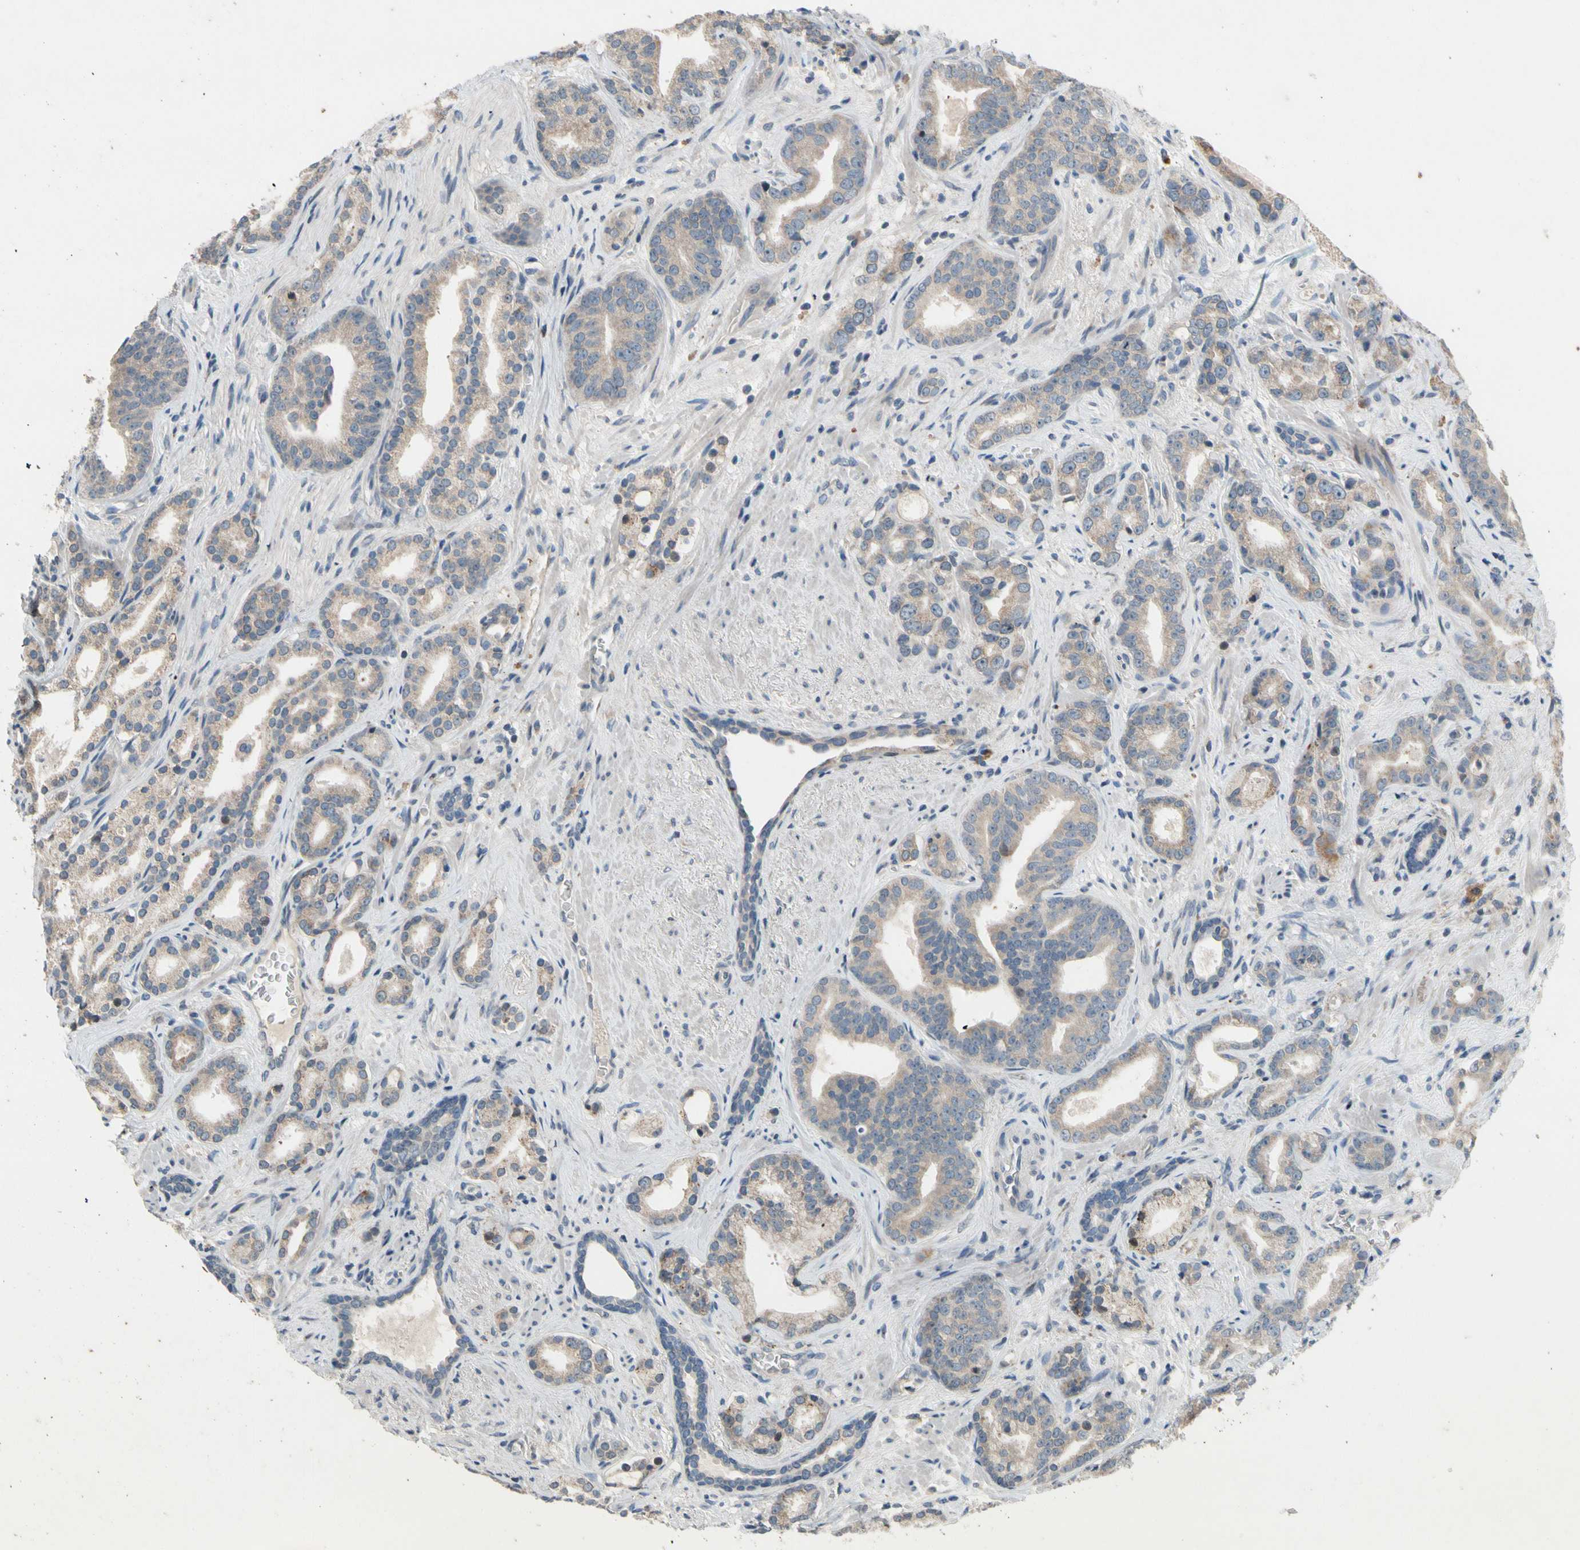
{"staining": {"intensity": "weak", "quantity": ">75%", "location": "cytoplasmic/membranous"}, "tissue": "prostate cancer", "cell_type": "Tumor cells", "image_type": "cancer", "snomed": [{"axis": "morphology", "description": "Adenocarcinoma, Low grade"}, {"axis": "topography", "description": "Prostate"}], "caption": "A high-resolution image shows IHC staining of prostate low-grade adenocarcinoma, which shows weak cytoplasmic/membranous positivity in about >75% of tumor cells.", "gene": "PIP5K1B", "patient": {"sex": "male", "age": 63}}